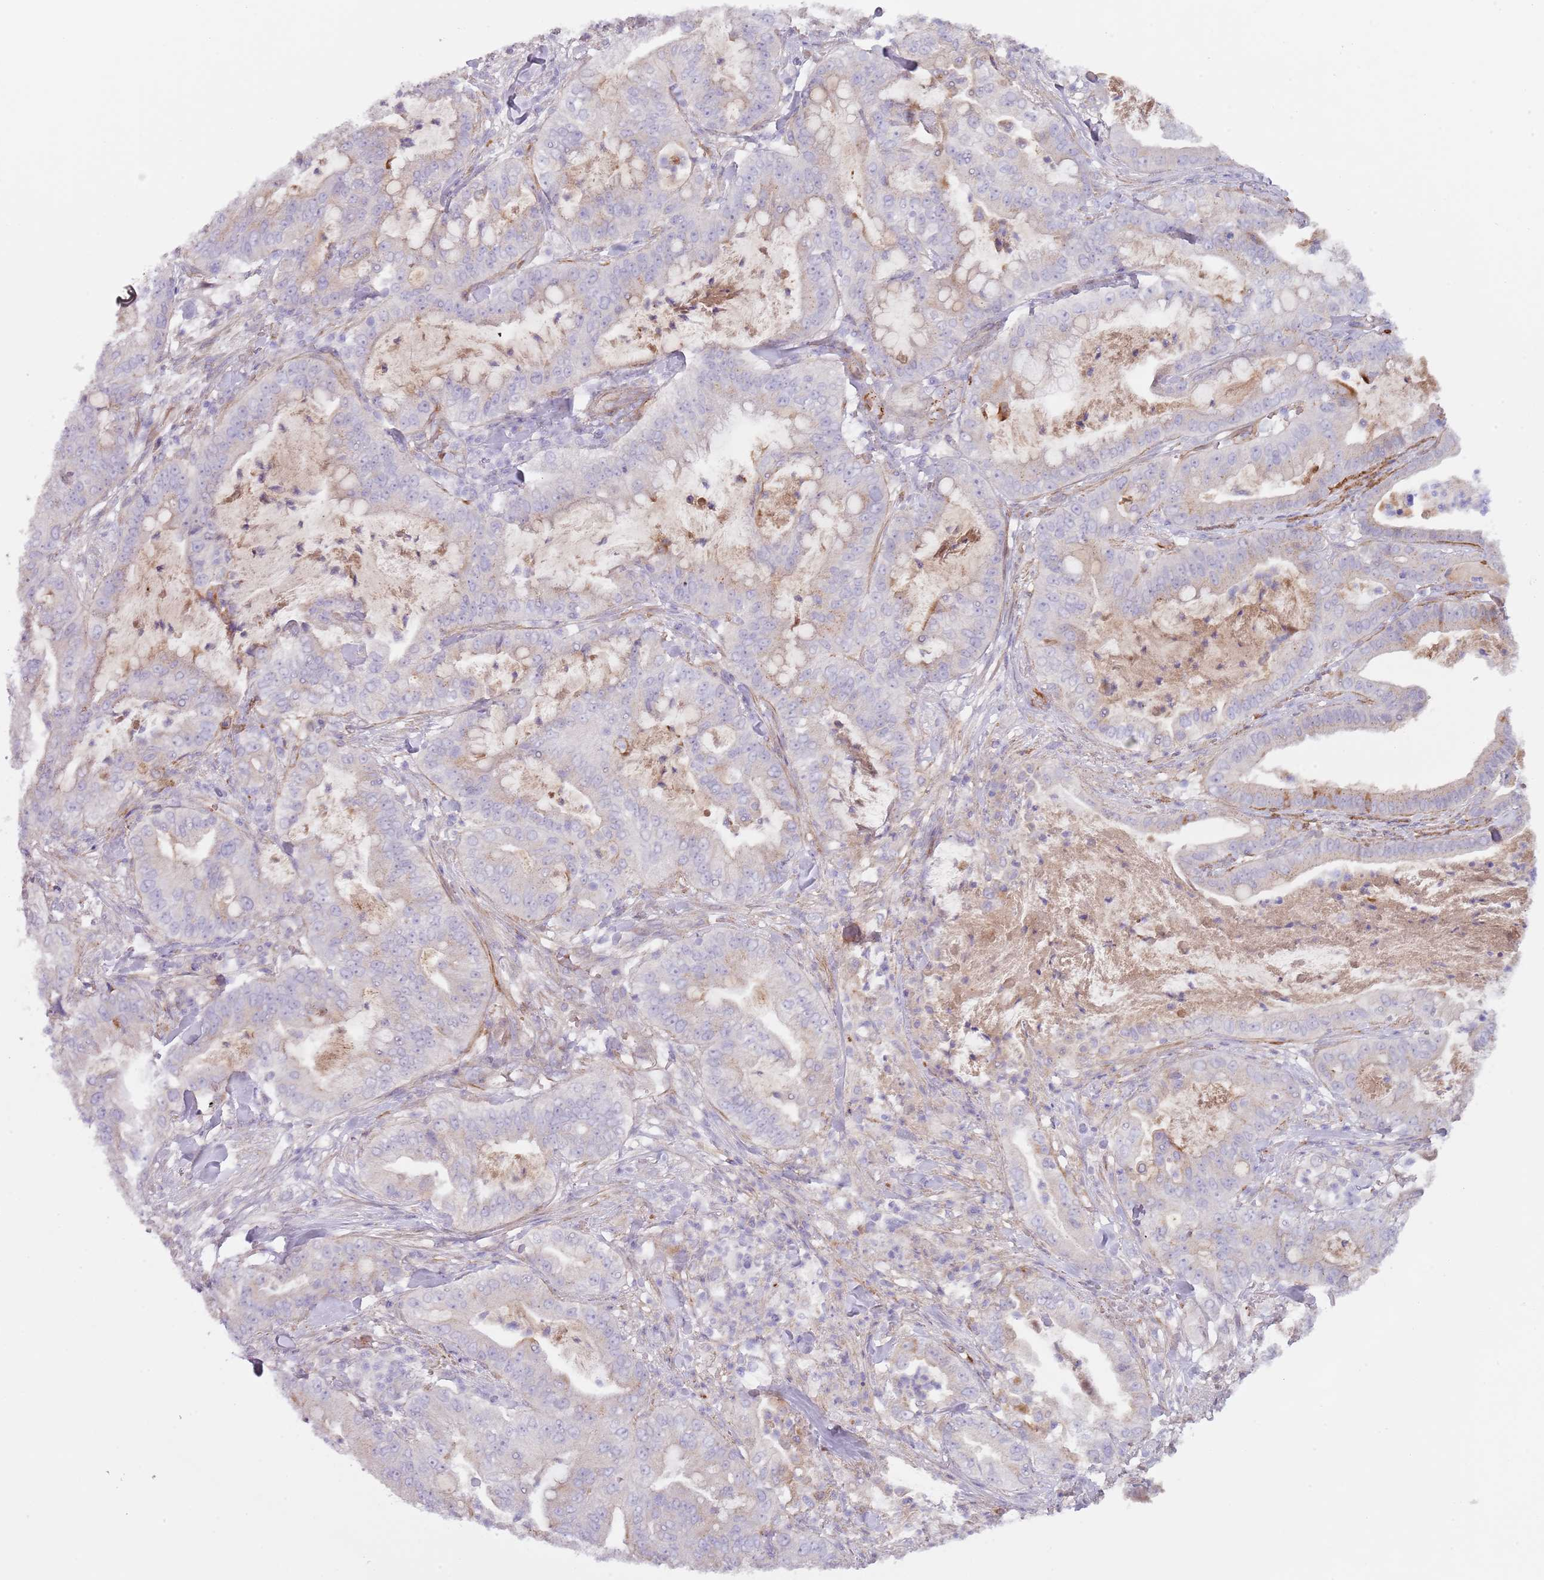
{"staining": {"intensity": "negative", "quantity": "none", "location": "none"}, "tissue": "pancreatic cancer", "cell_type": "Tumor cells", "image_type": "cancer", "snomed": [{"axis": "morphology", "description": "Adenocarcinoma, NOS"}, {"axis": "topography", "description": "Pancreas"}], "caption": "This histopathology image is of pancreatic cancer (adenocarcinoma) stained with IHC to label a protein in brown with the nuclei are counter-stained blue. There is no positivity in tumor cells.", "gene": "TINAGL1", "patient": {"sex": "male", "age": 71}}